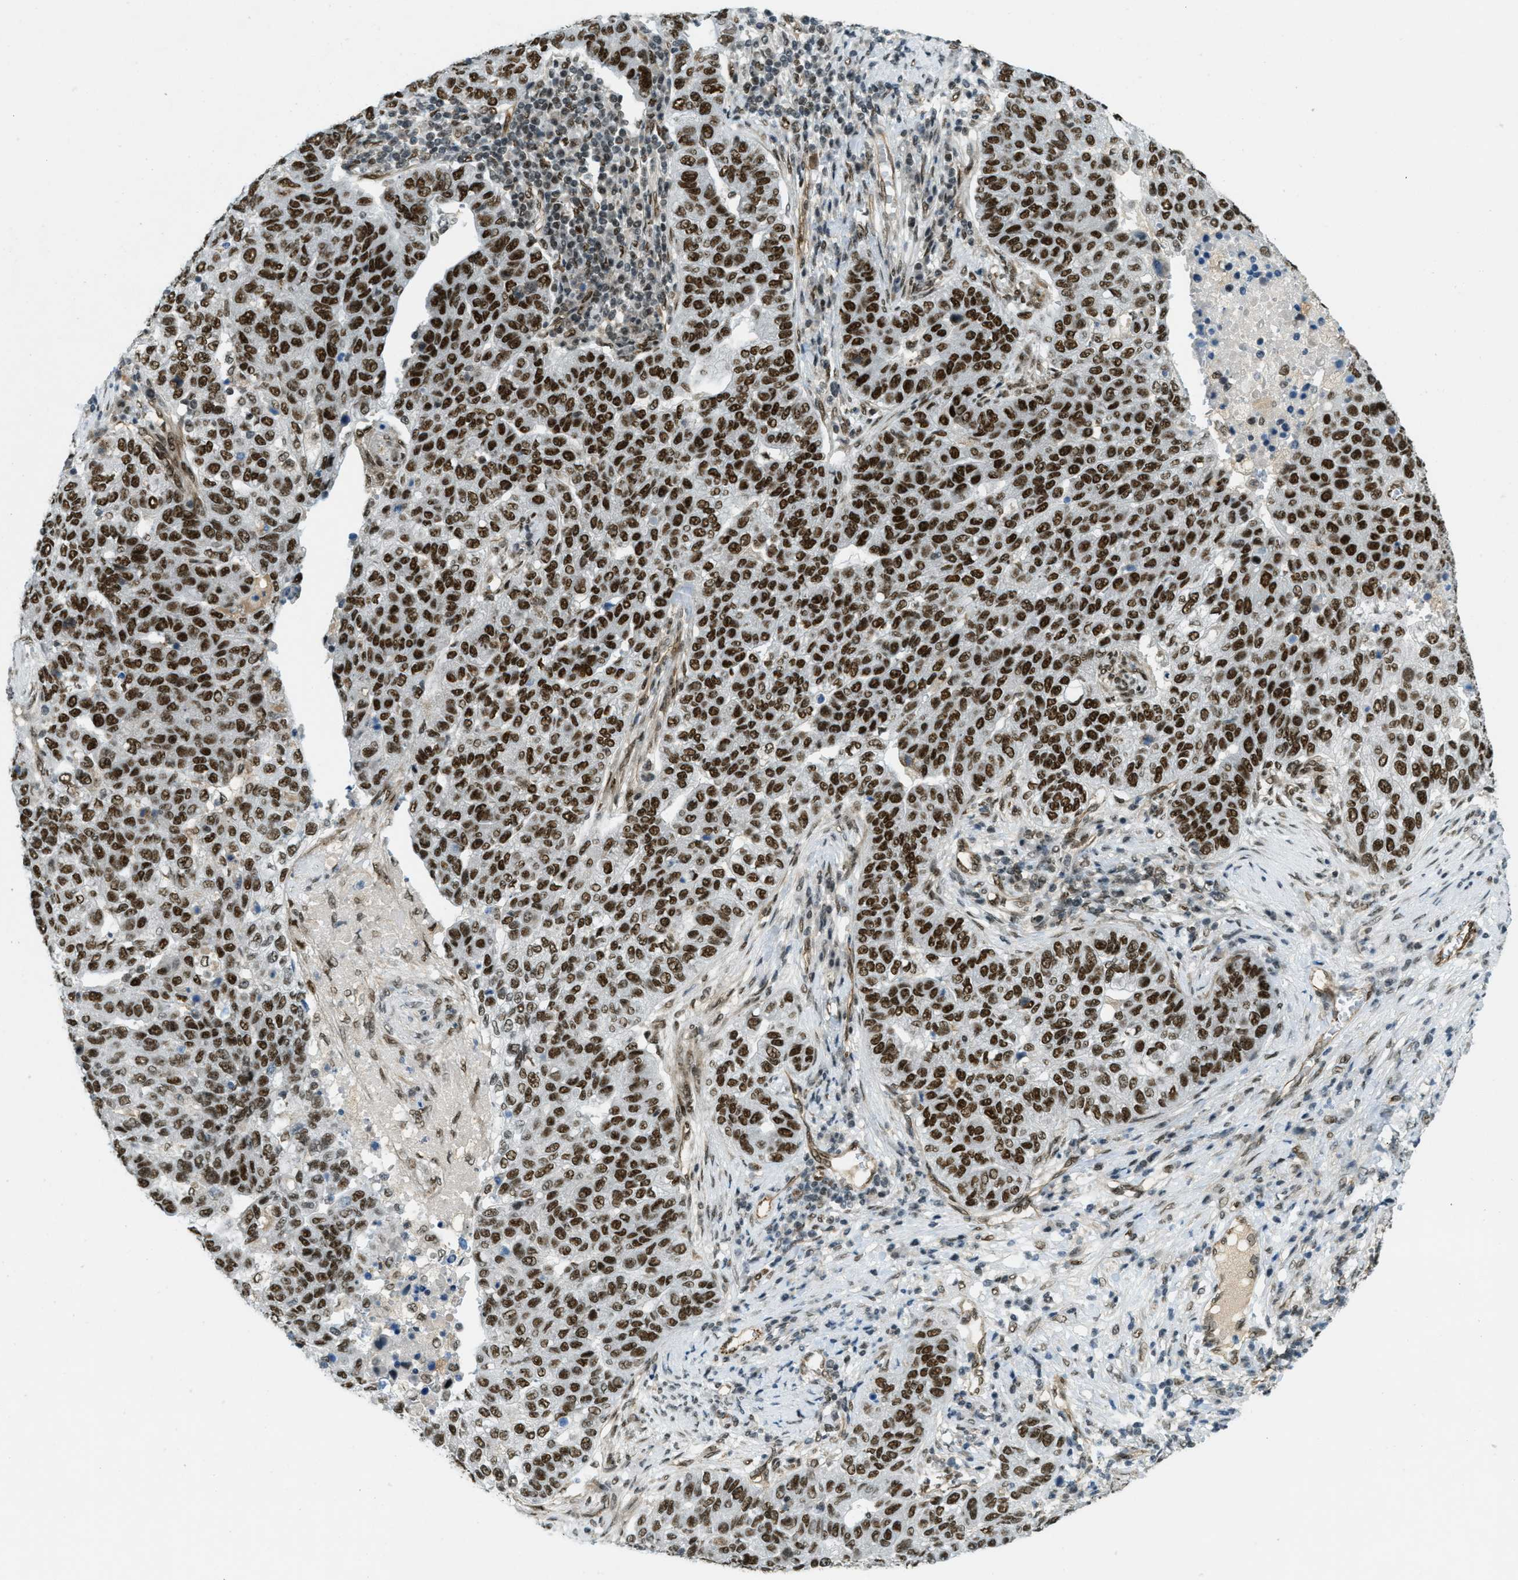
{"staining": {"intensity": "strong", "quantity": ">75%", "location": "nuclear"}, "tissue": "pancreatic cancer", "cell_type": "Tumor cells", "image_type": "cancer", "snomed": [{"axis": "morphology", "description": "Adenocarcinoma, NOS"}, {"axis": "topography", "description": "Pancreas"}], "caption": "The micrograph displays immunohistochemical staining of pancreatic adenocarcinoma. There is strong nuclear staining is present in approximately >75% of tumor cells.", "gene": "ZFR", "patient": {"sex": "female", "age": 61}}